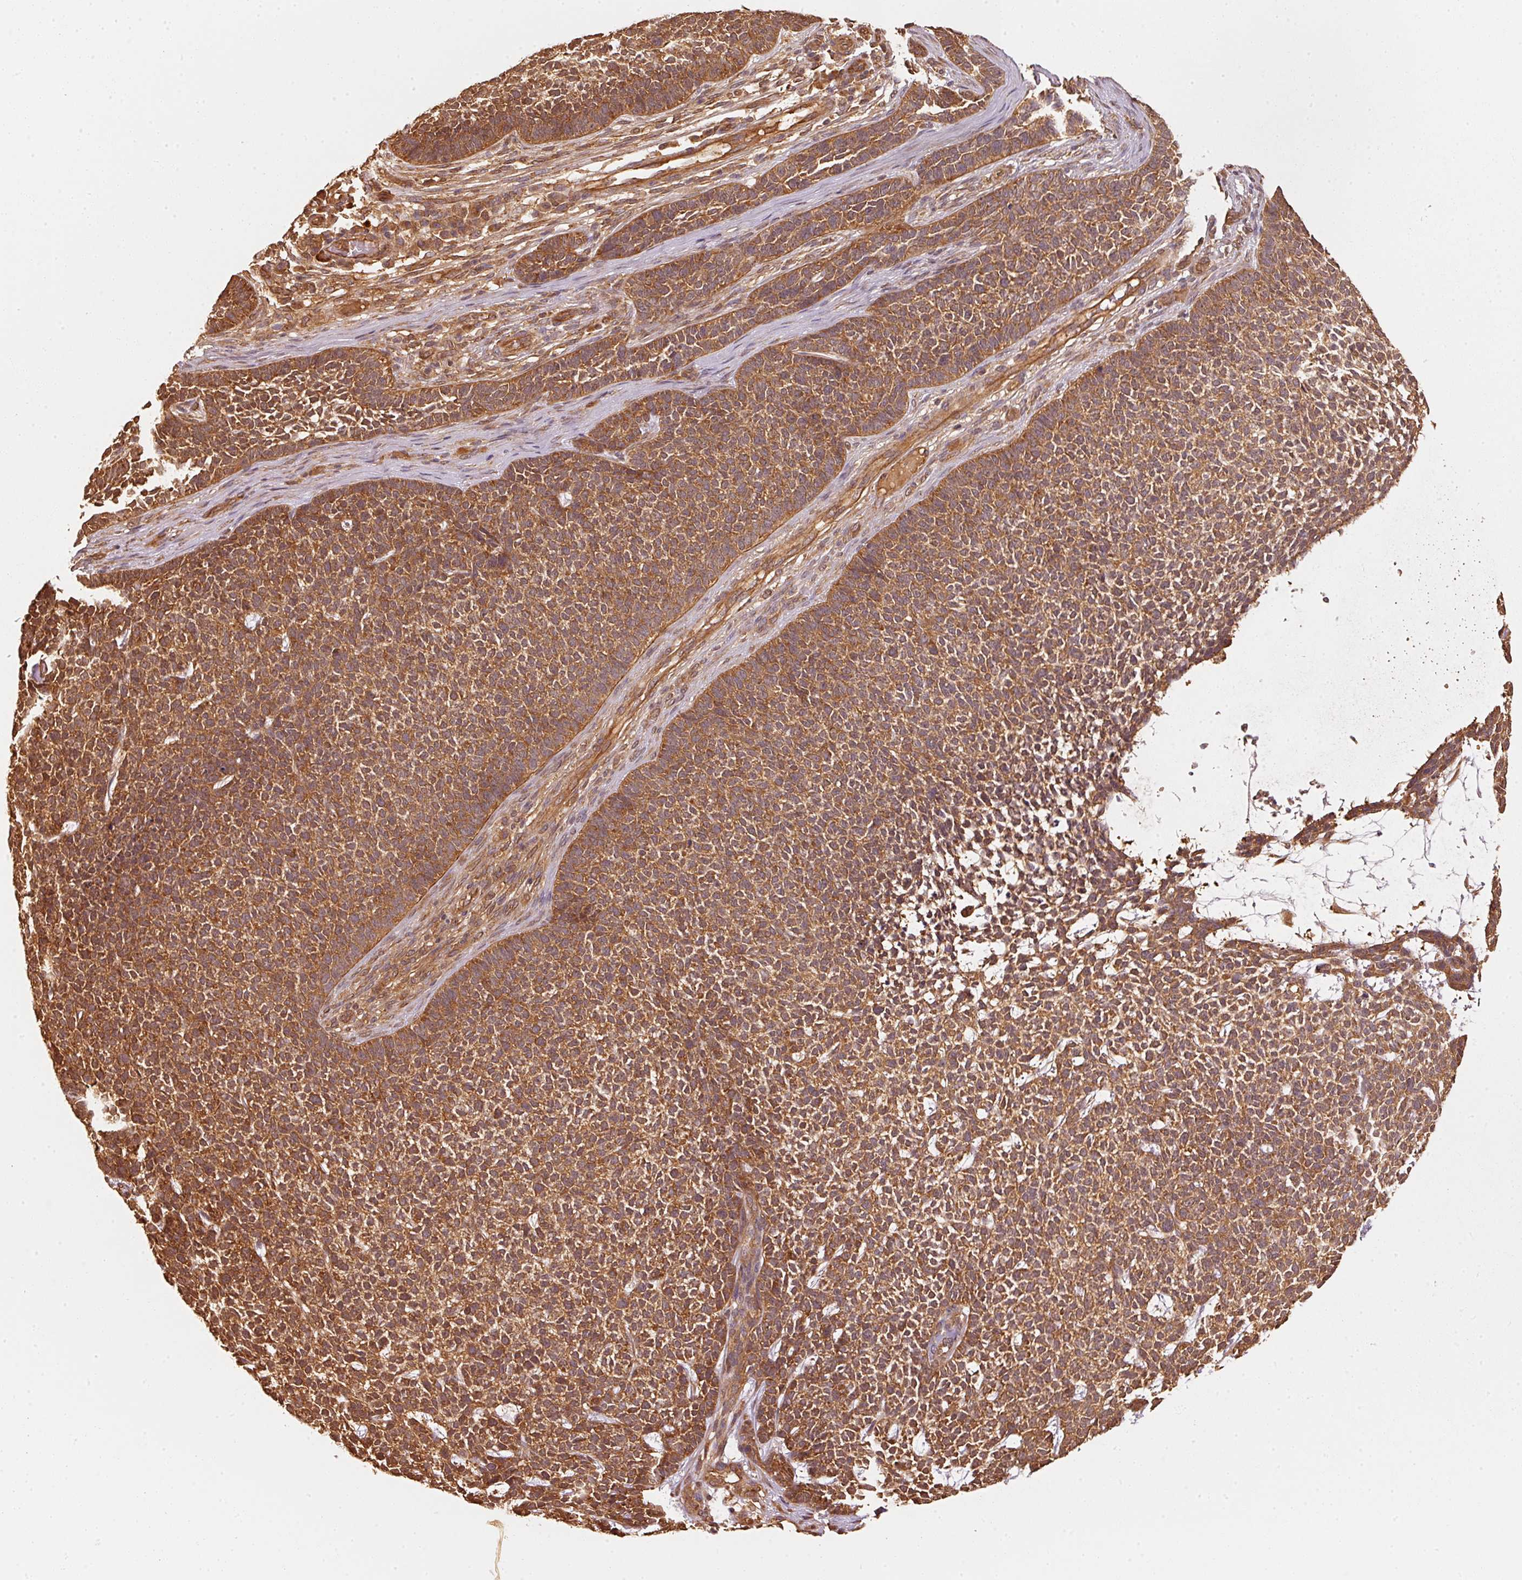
{"staining": {"intensity": "strong", "quantity": ">75%", "location": "cytoplasmic/membranous"}, "tissue": "skin cancer", "cell_type": "Tumor cells", "image_type": "cancer", "snomed": [{"axis": "morphology", "description": "Basal cell carcinoma"}, {"axis": "topography", "description": "Skin"}], "caption": "An image showing strong cytoplasmic/membranous positivity in about >75% of tumor cells in skin cancer, as visualized by brown immunohistochemical staining.", "gene": "STAU1", "patient": {"sex": "female", "age": 84}}